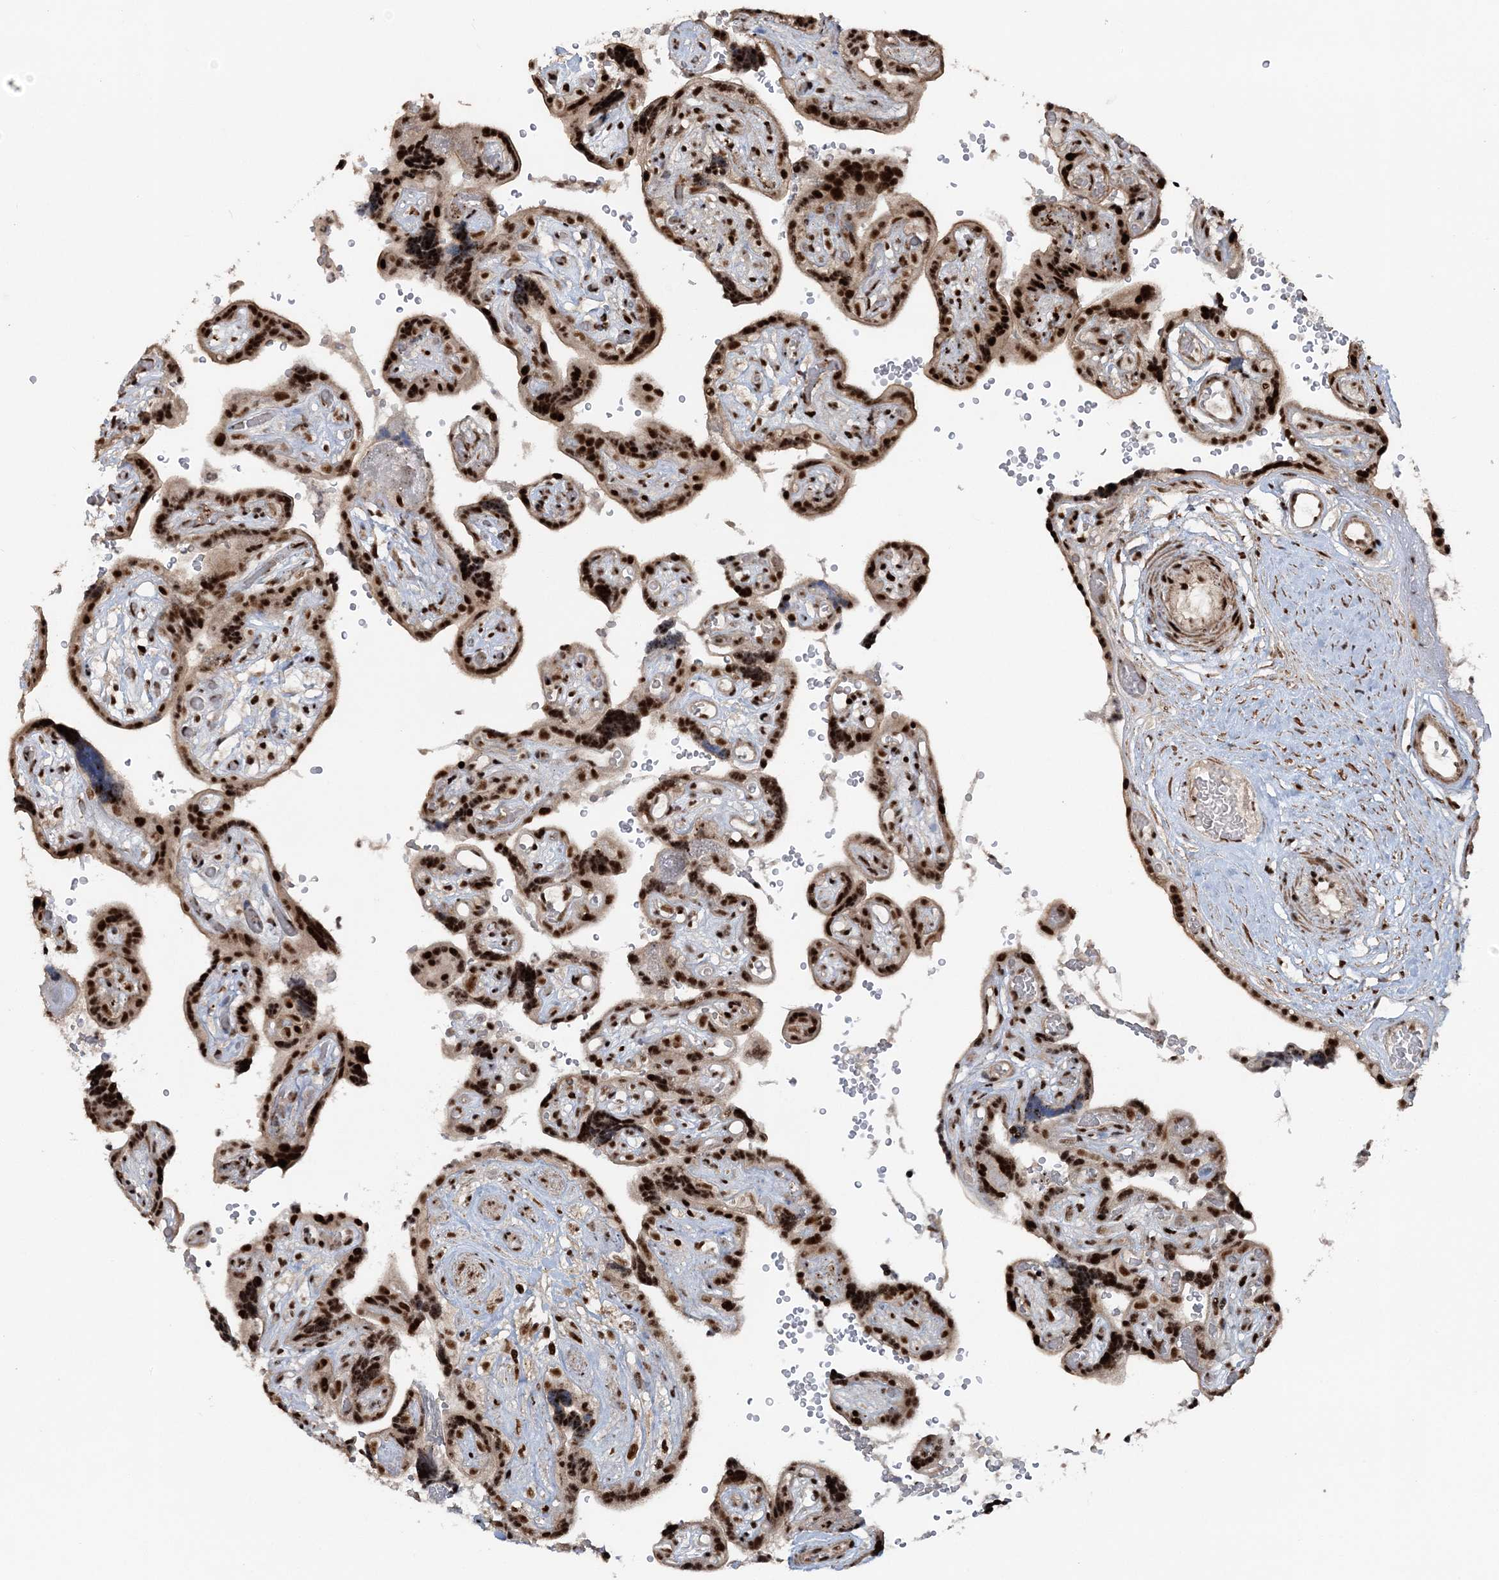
{"staining": {"intensity": "strong", "quantity": ">75%", "location": "nuclear"}, "tissue": "placenta", "cell_type": "Decidual cells", "image_type": "normal", "snomed": [{"axis": "morphology", "description": "Normal tissue, NOS"}, {"axis": "topography", "description": "Placenta"}], "caption": "The micrograph displays a brown stain indicating the presence of a protein in the nuclear of decidual cells in placenta. The staining was performed using DAB to visualize the protein expression in brown, while the nuclei were stained in blue with hematoxylin (Magnification: 20x).", "gene": "EXOSC8", "patient": {"sex": "female", "age": 30}}